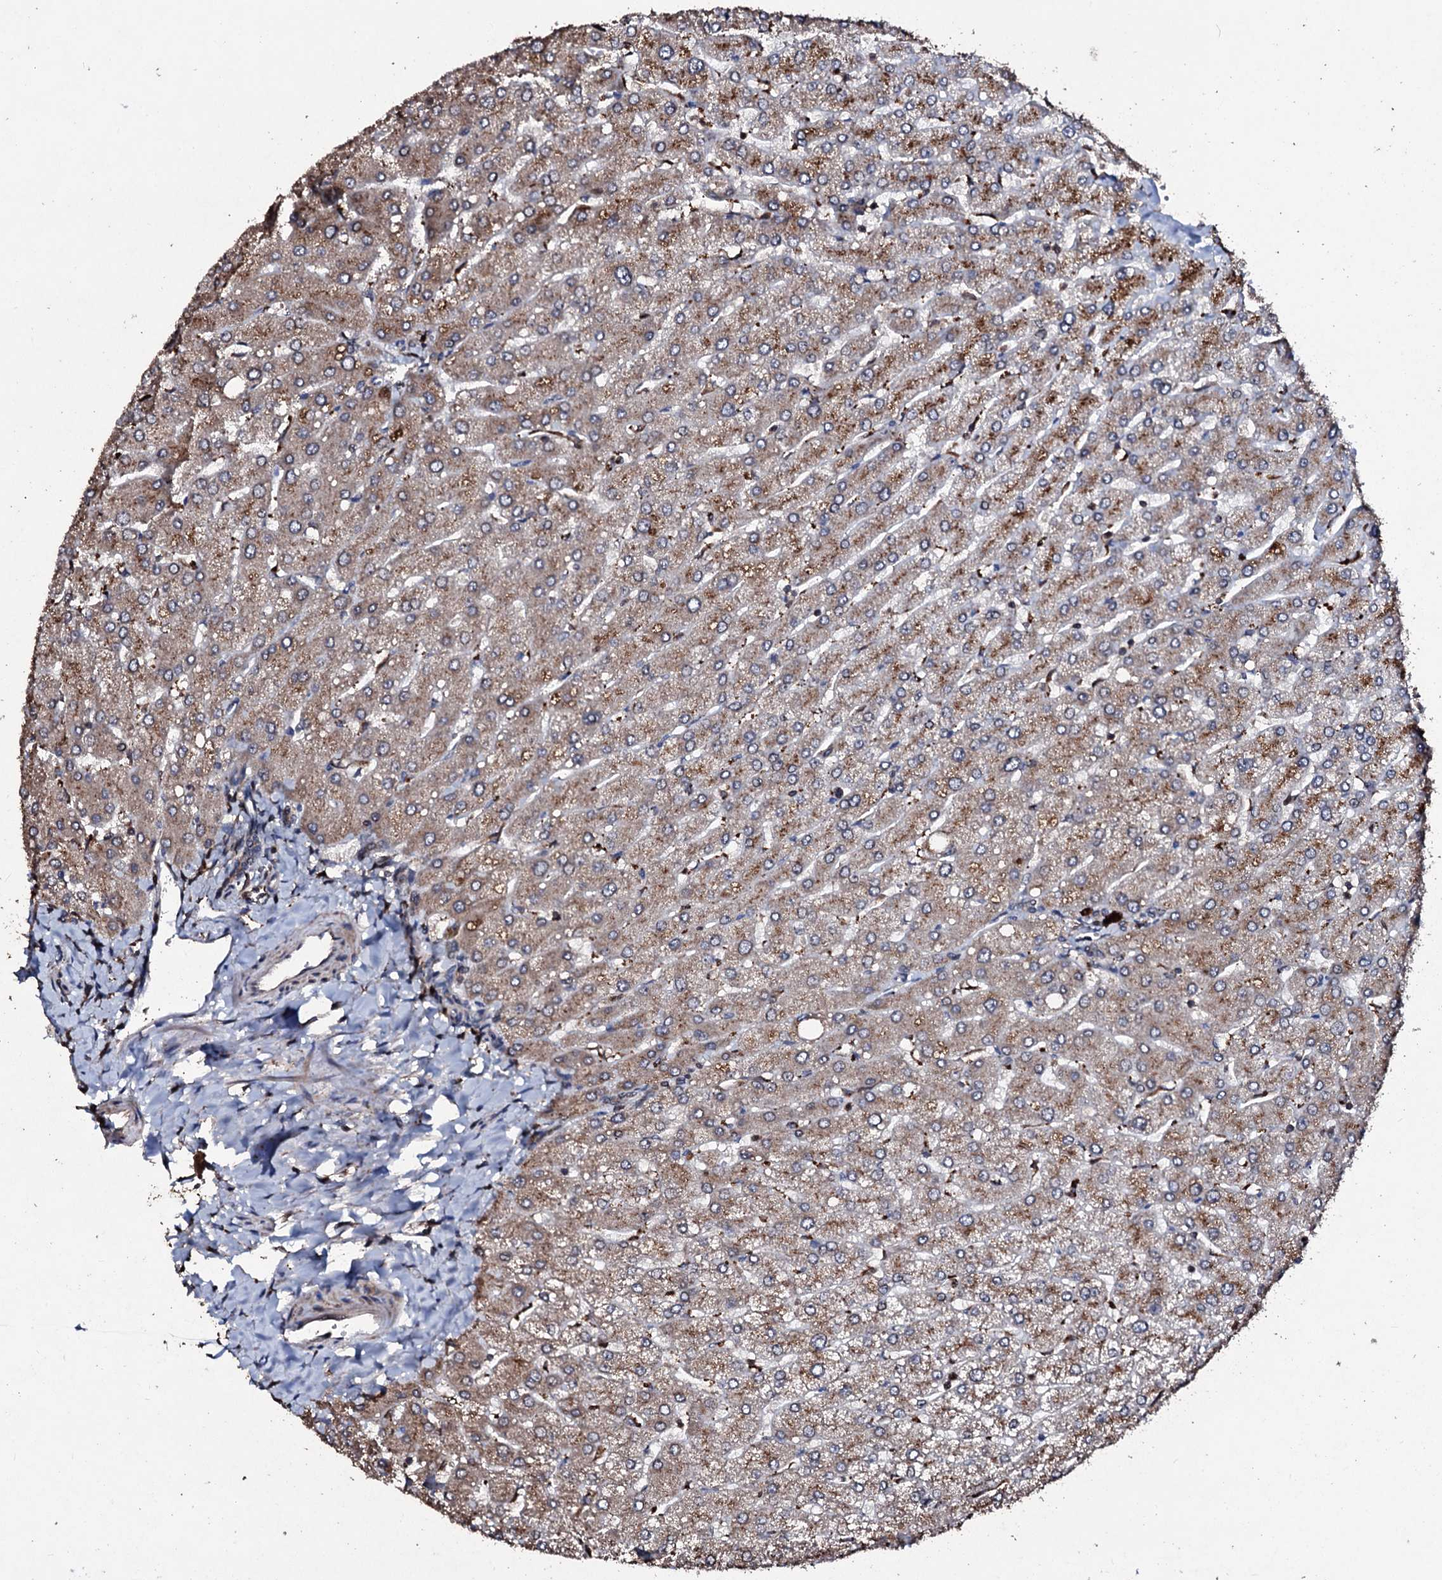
{"staining": {"intensity": "moderate", "quantity": ">75%", "location": "cytoplasmic/membranous"}, "tissue": "liver", "cell_type": "Cholangiocytes", "image_type": "normal", "snomed": [{"axis": "morphology", "description": "Normal tissue, NOS"}, {"axis": "topography", "description": "Liver"}], "caption": "DAB immunohistochemical staining of normal liver demonstrates moderate cytoplasmic/membranous protein positivity in approximately >75% of cholangiocytes.", "gene": "SDHAF2", "patient": {"sex": "male", "age": 55}}